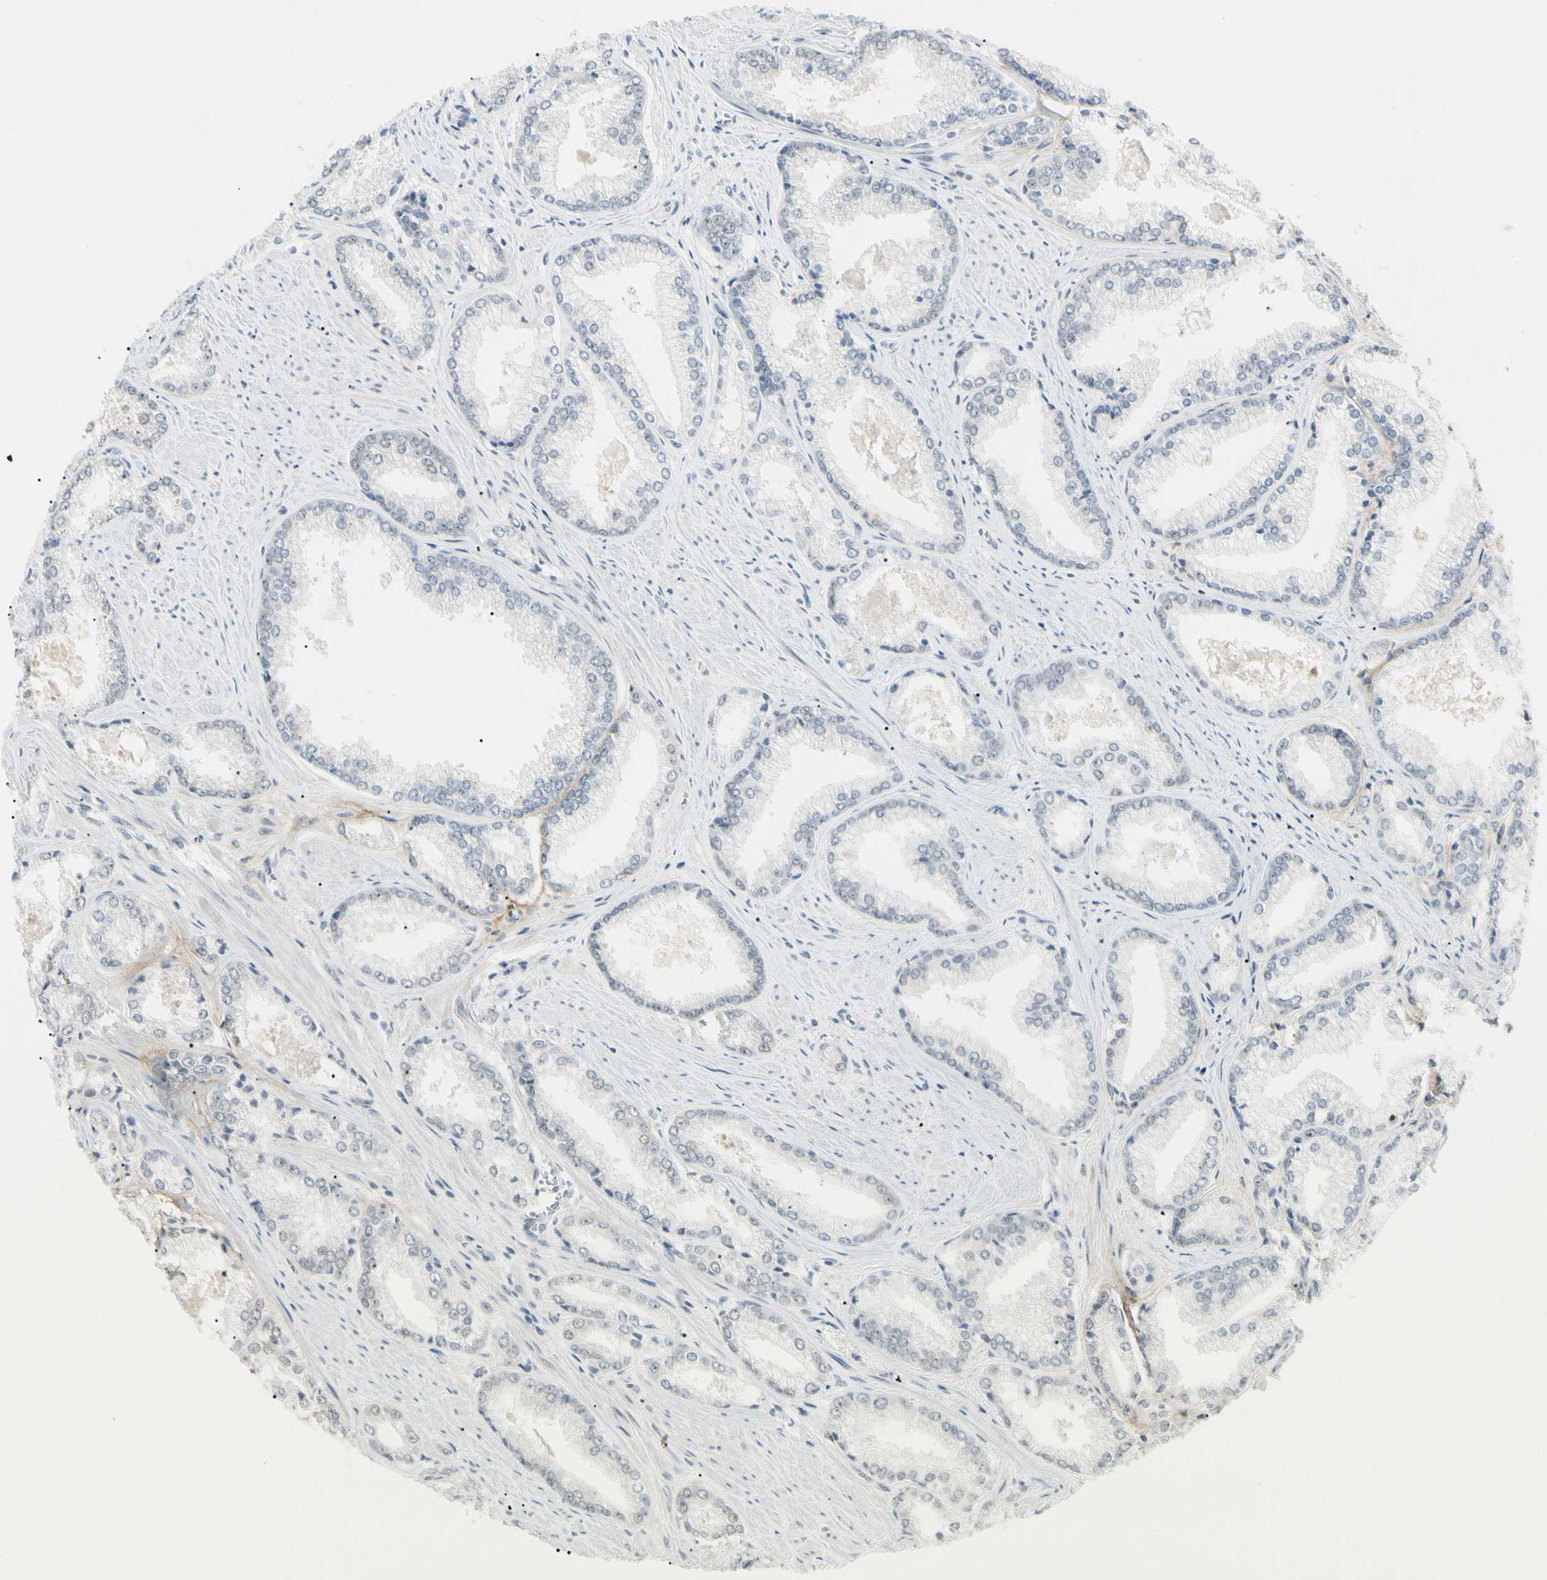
{"staining": {"intensity": "negative", "quantity": "none", "location": "none"}, "tissue": "prostate cancer", "cell_type": "Tumor cells", "image_type": "cancer", "snomed": [{"axis": "morphology", "description": "Adenocarcinoma, Low grade"}, {"axis": "topography", "description": "Prostate"}], "caption": "A micrograph of human prostate low-grade adenocarcinoma is negative for staining in tumor cells.", "gene": "ASPN", "patient": {"sex": "male", "age": 64}}